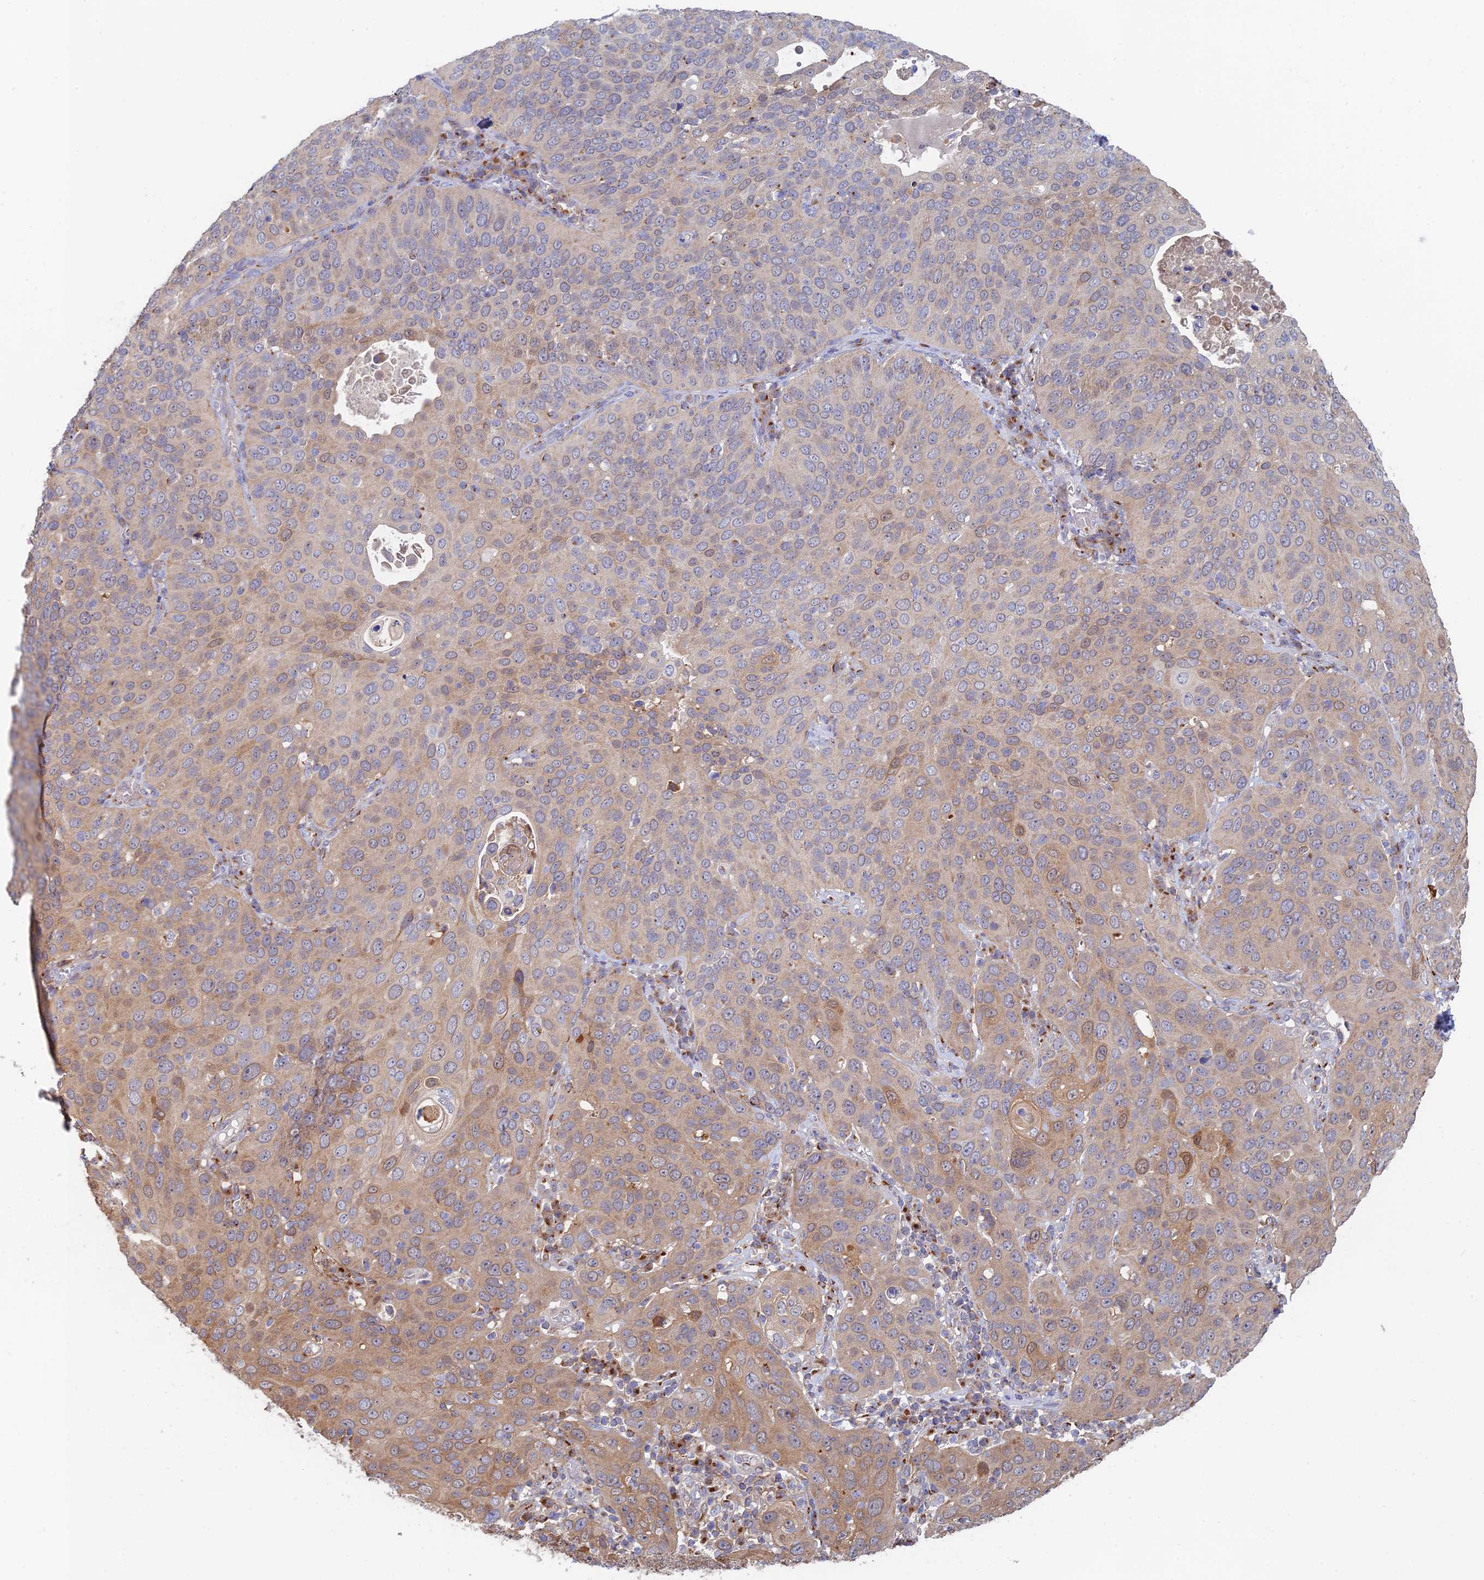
{"staining": {"intensity": "weak", "quantity": "25%-75%", "location": "cytoplasmic/membranous"}, "tissue": "cervical cancer", "cell_type": "Tumor cells", "image_type": "cancer", "snomed": [{"axis": "morphology", "description": "Squamous cell carcinoma, NOS"}, {"axis": "topography", "description": "Cervix"}], "caption": "The image demonstrates immunohistochemical staining of cervical cancer (squamous cell carcinoma). There is weak cytoplasmic/membranous positivity is present in approximately 25%-75% of tumor cells. (DAB = brown stain, brightfield microscopy at high magnification).", "gene": "HS2ST1", "patient": {"sex": "female", "age": 36}}